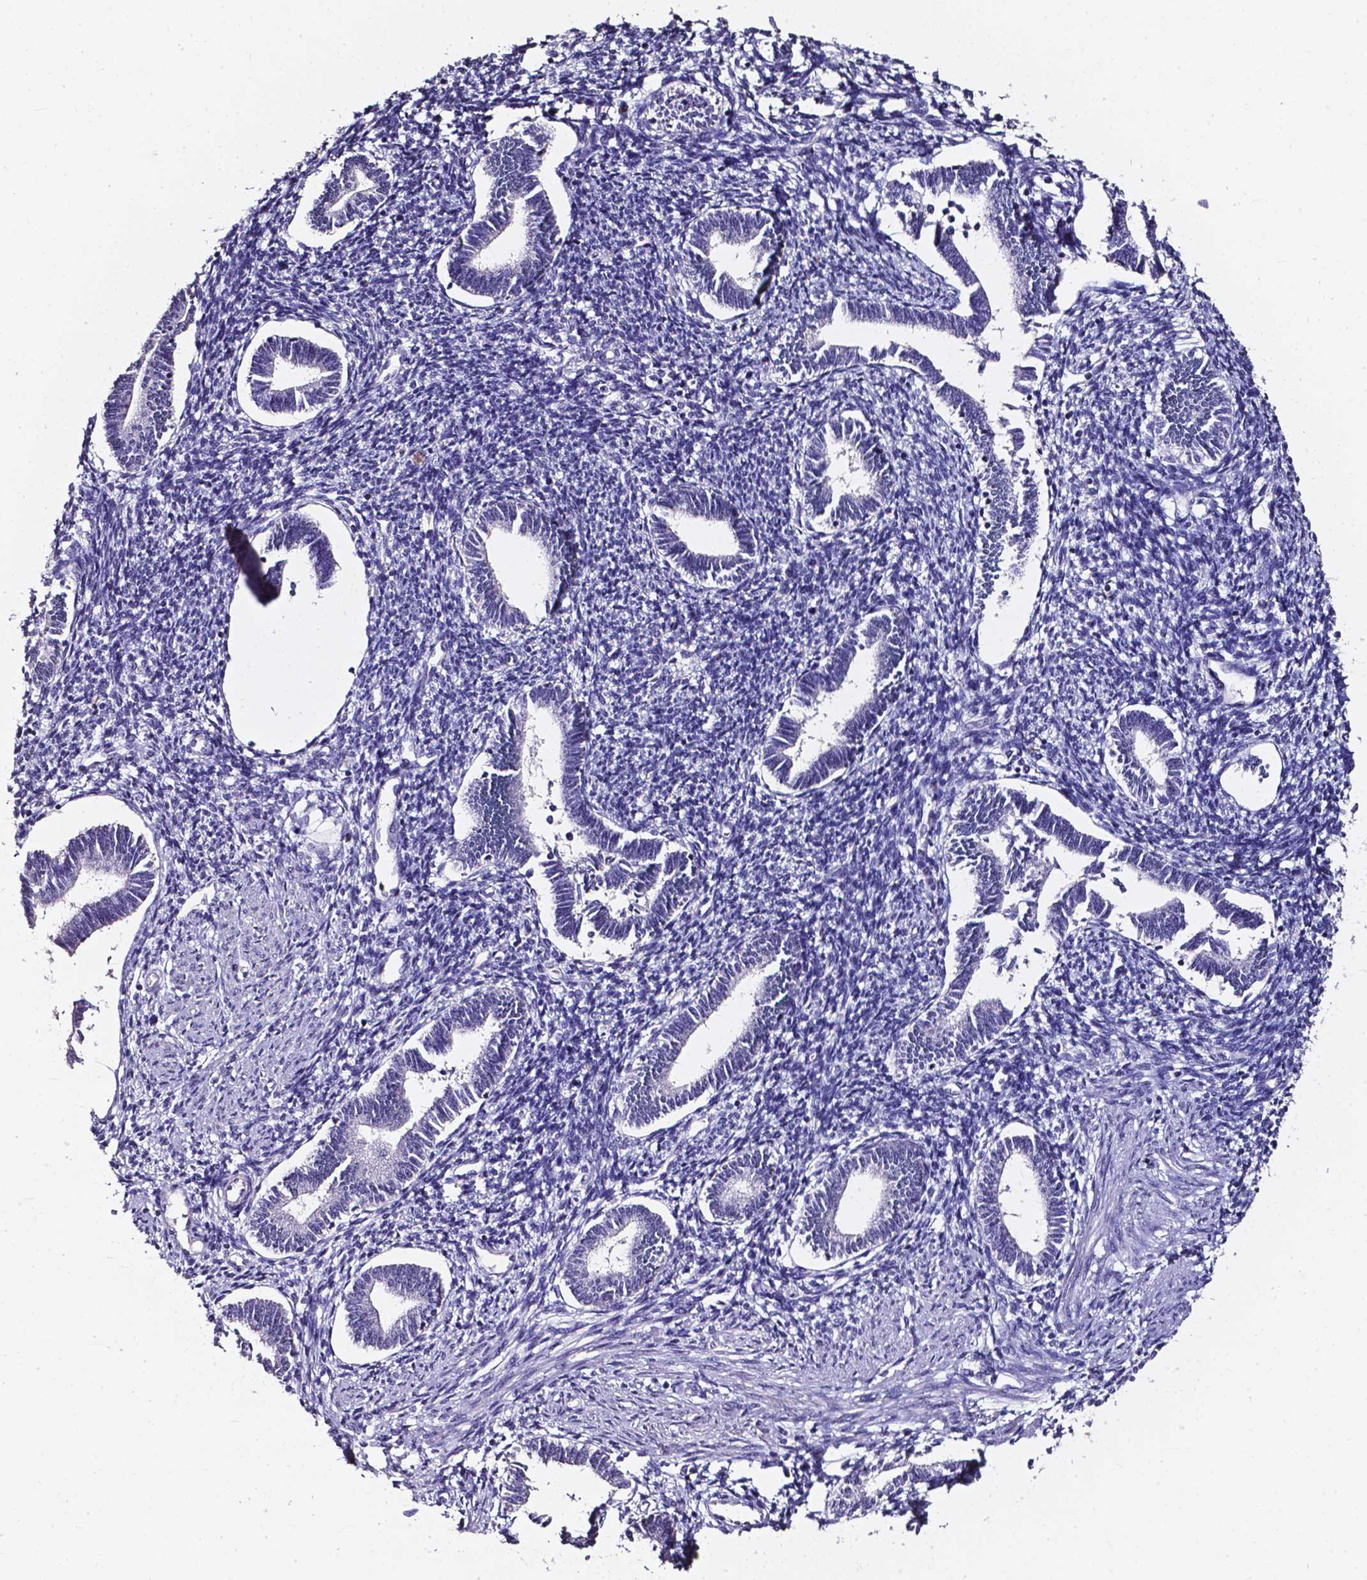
{"staining": {"intensity": "negative", "quantity": "none", "location": "none"}, "tissue": "endometrium", "cell_type": "Cells in endometrial stroma", "image_type": "normal", "snomed": [{"axis": "morphology", "description": "Normal tissue, NOS"}, {"axis": "topography", "description": "Endometrium"}], "caption": "This micrograph is of unremarkable endometrium stained with IHC to label a protein in brown with the nuclei are counter-stained blue. There is no staining in cells in endometrial stroma. The staining was performed using DAB (3,3'-diaminobenzidine) to visualize the protein expression in brown, while the nuclei were stained in blue with hematoxylin (Magnification: 20x).", "gene": "DEFA5", "patient": {"sex": "female", "age": 42}}